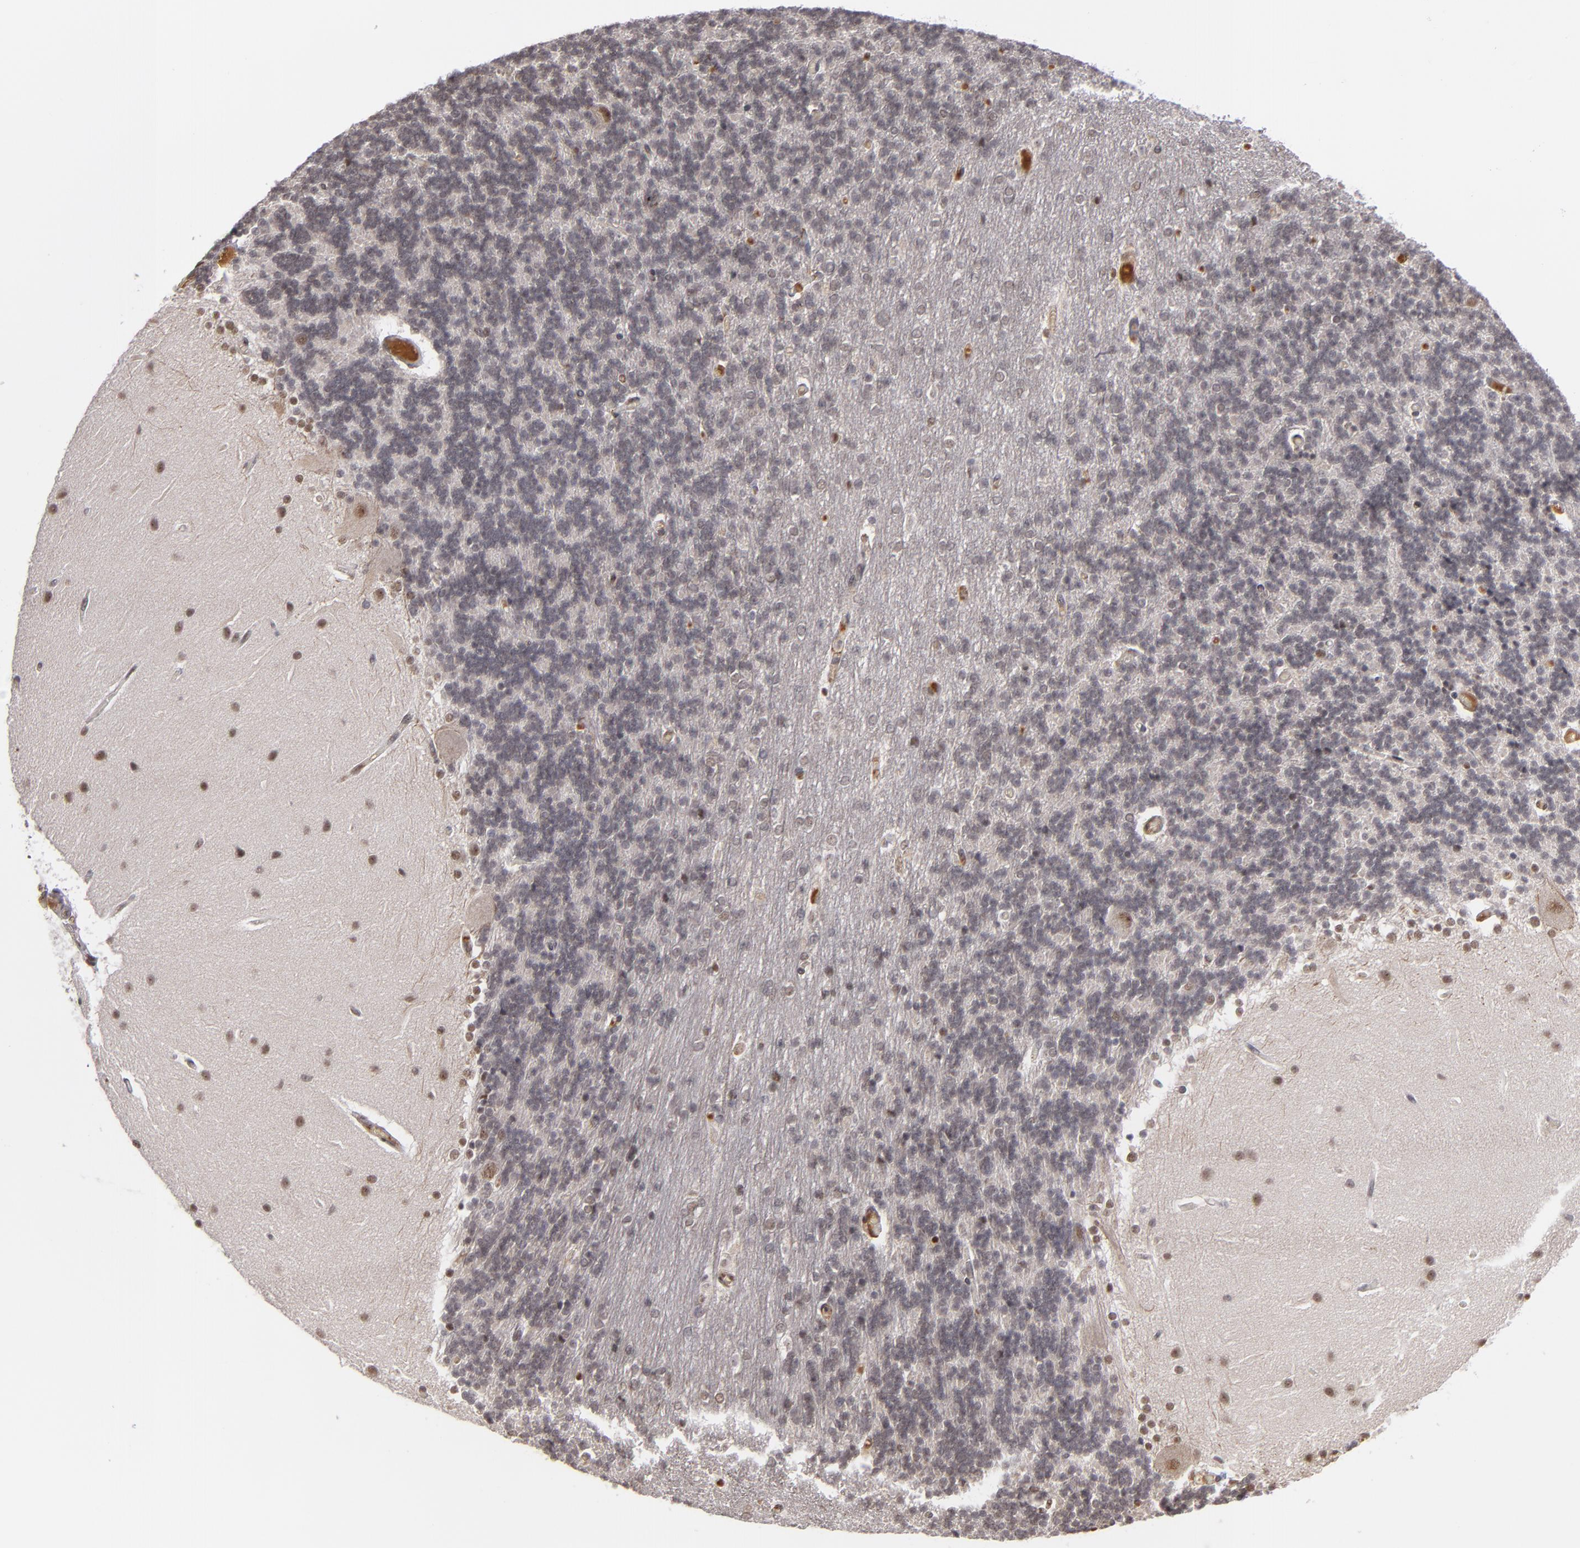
{"staining": {"intensity": "weak", "quantity": "25%-75%", "location": "nuclear"}, "tissue": "cerebellum", "cell_type": "Cells in granular layer", "image_type": "normal", "snomed": [{"axis": "morphology", "description": "Normal tissue, NOS"}, {"axis": "topography", "description": "Cerebellum"}], "caption": "DAB immunohistochemical staining of unremarkable human cerebellum displays weak nuclear protein staining in approximately 25%-75% of cells in granular layer. (Brightfield microscopy of DAB IHC at high magnification).", "gene": "ZNF234", "patient": {"sex": "female", "age": 54}}